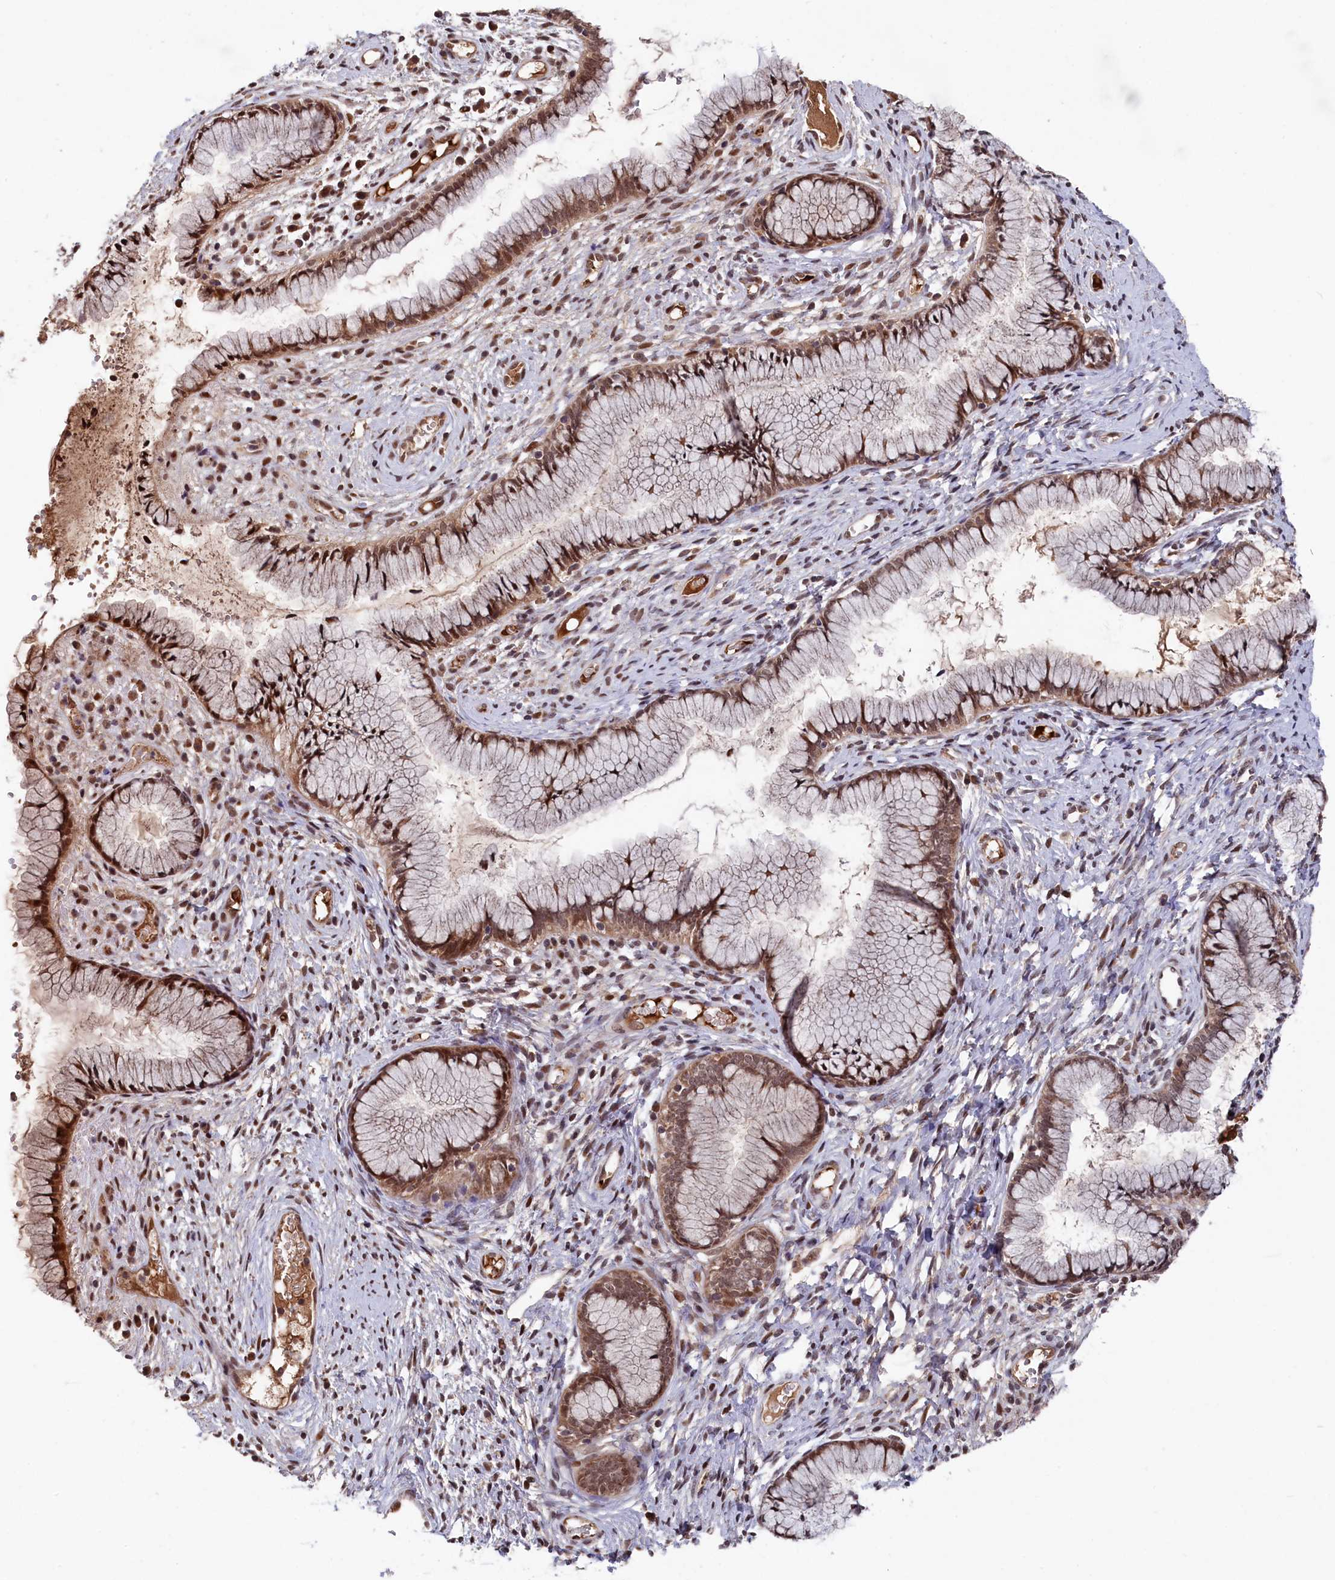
{"staining": {"intensity": "moderate", "quantity": ">75%", "location": "cytoplasmic/membranous"}, "tissue": "cervix", "cell_type": "Glandular cells", "image_type": "normal", "snomed": [{"axis": "morphology", "description": "Normal tissue, NOS"}, {"axis": "topography", "description": "Cervix"}], "caption": "Cervix stained for a protein displays moderate cytoplasmic/membranous positivity in glandular cells. (Stains: DAB in brown, nuclei in blue, Microscopy: brightfield microscopy at high magnification).", "gene": "CLPX", "patient": {"sex": "female", "age": 42}}